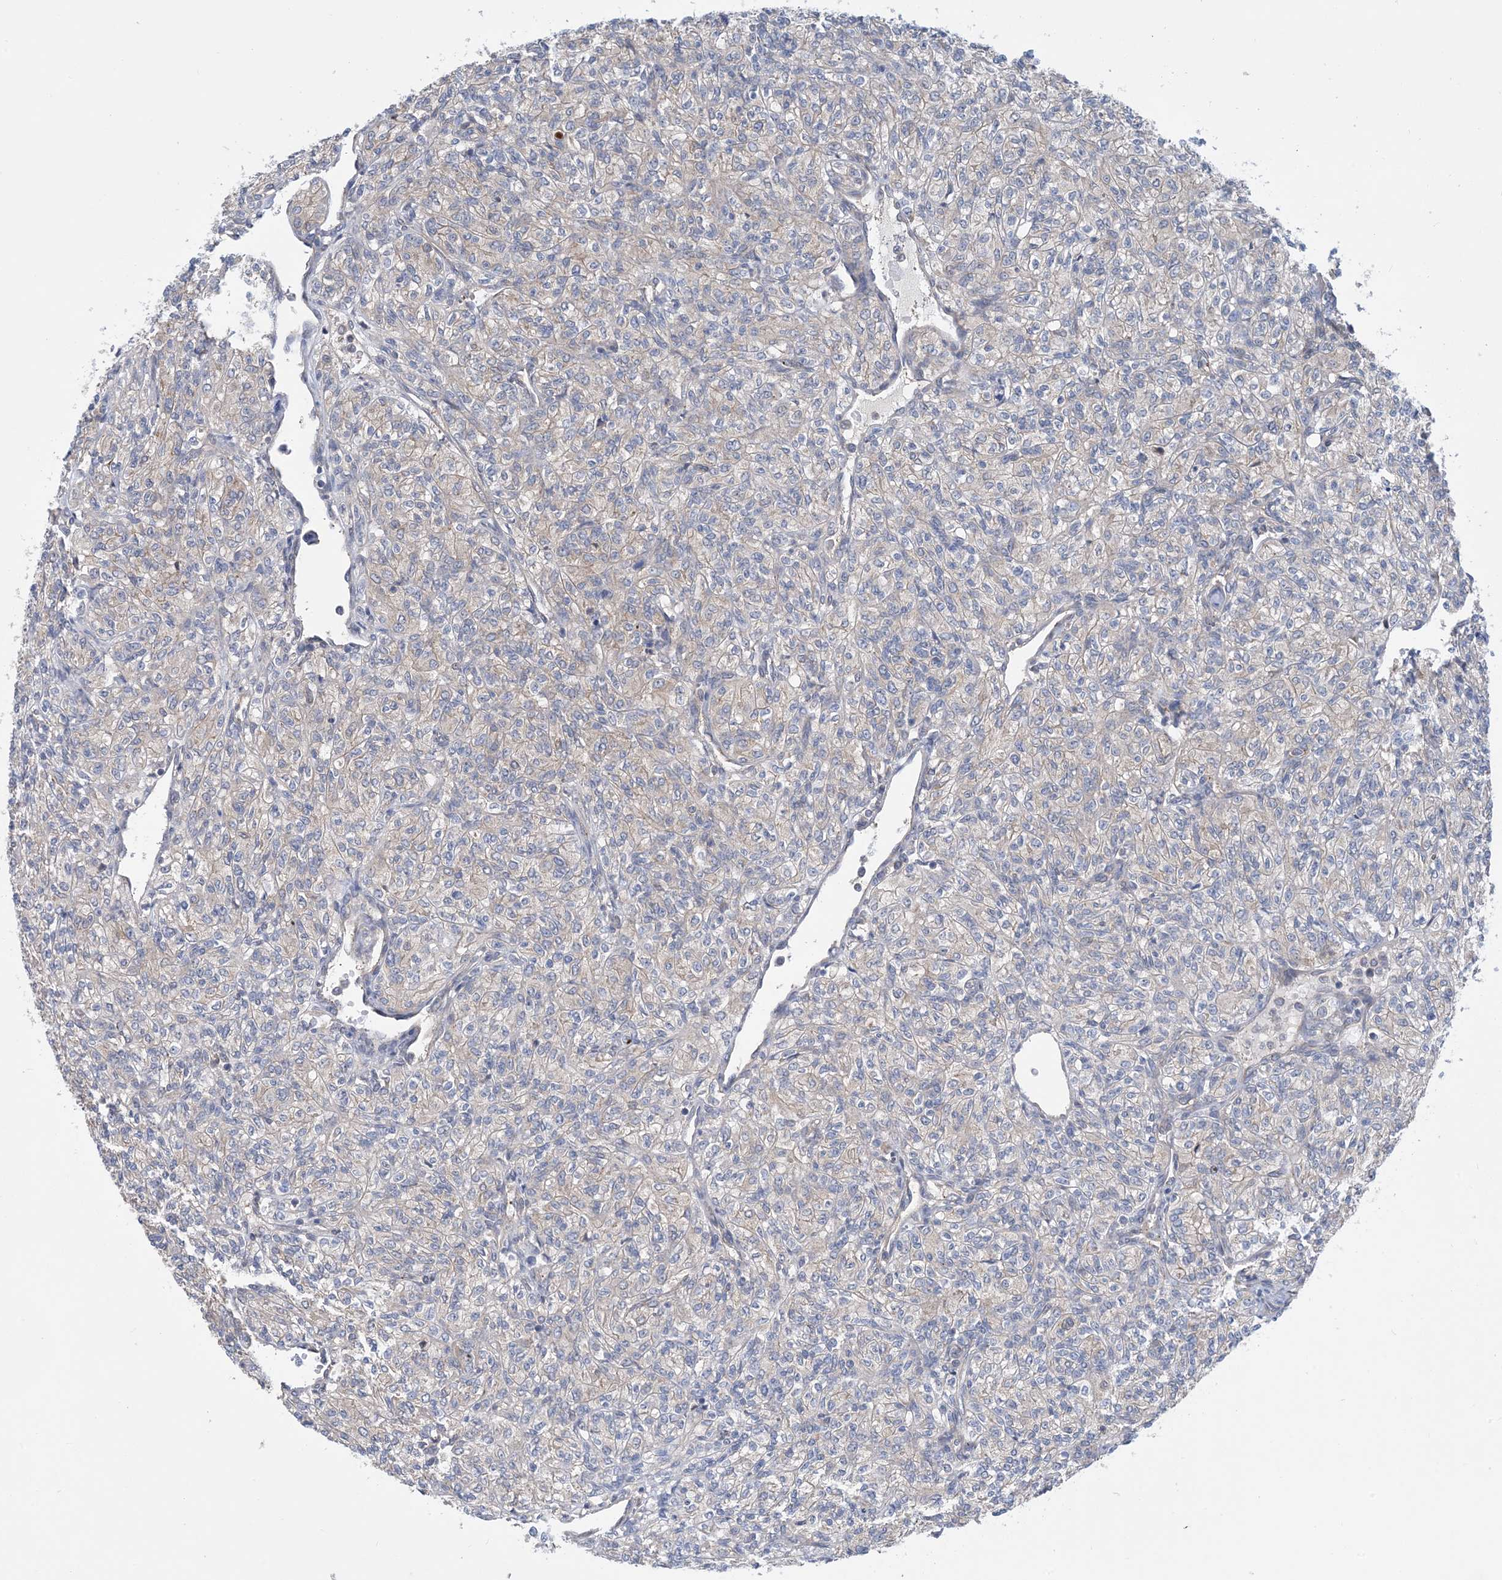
{"staining": {"intensity": "weak", "quantity": "<25%", "location": "cytoplasmic/membranous"}, "tissue": "renal cancer", "cell_type": "Tumor cells", "image_type": "cancer", "snomed": [{"axis": "morphology", "description": "Adenocarcinoma, NOS"}, {"axis": "topography", "description": "Kidney"}], "caption": "Immunohistochemistry histopathology image of neoplastic tissue: renal cancer stained with DAB shows no significant protein expression in tumor cells.", "gene": "EHBP1", "patient": {"sex": "male", "age": 77}}